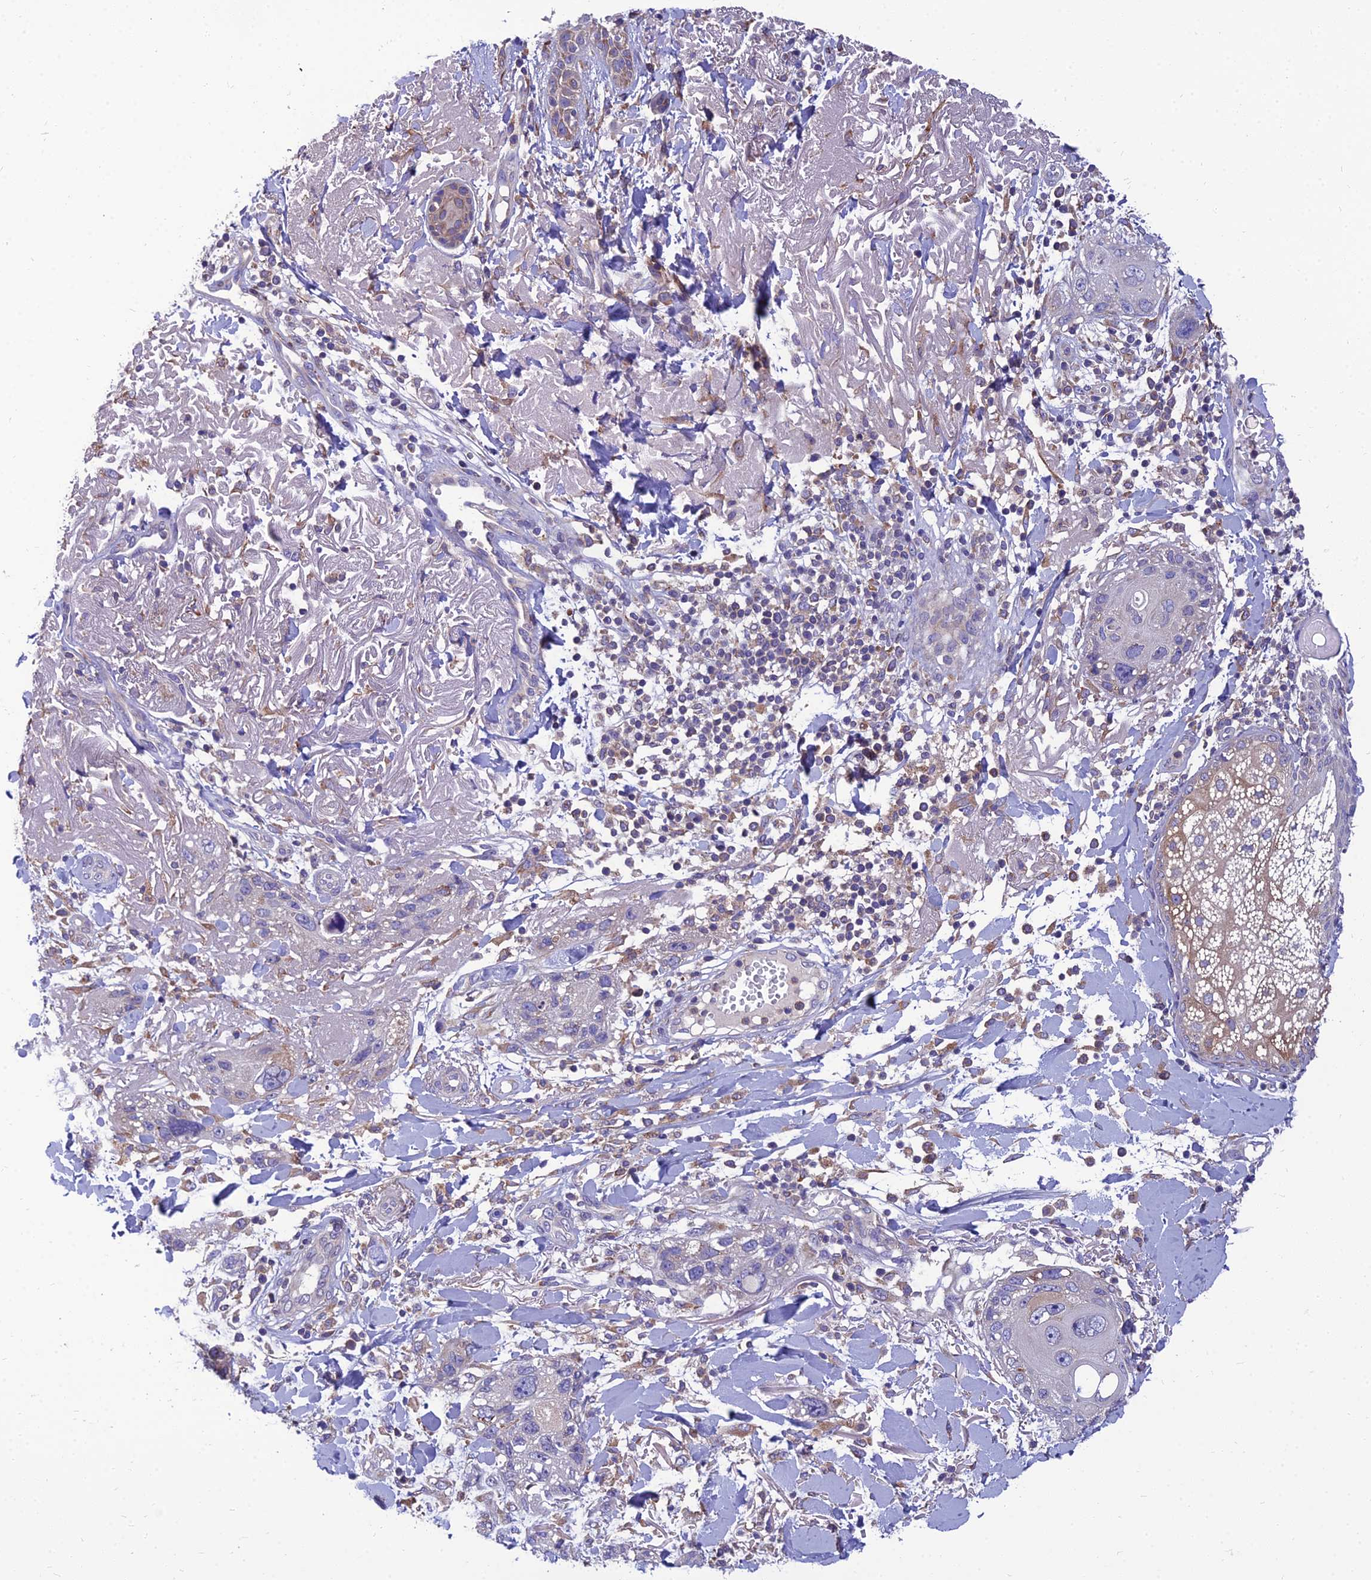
{"staining": {"intensity": "negative", "quantity": "none", "location": "none"}, "tissue": "skin cancer", "cell_type": "Tumor cells", "image_type": "cancer", "snomed": [{"axis": "morphology", "description": "Normal tissue, NOS"}, {"axis": "morphology", "description": "Squamous cell carcinoma, NOS"}, {"axis": "topography", "description": "Skin"}], "caption": "A high-resolution micrograph shows IHC staining of squamous cell carcinoma (skin), which displays no significant positivity in tumor cells.", "gene": "UMAD1", "patient": {"sex": "male", "age": 72}}